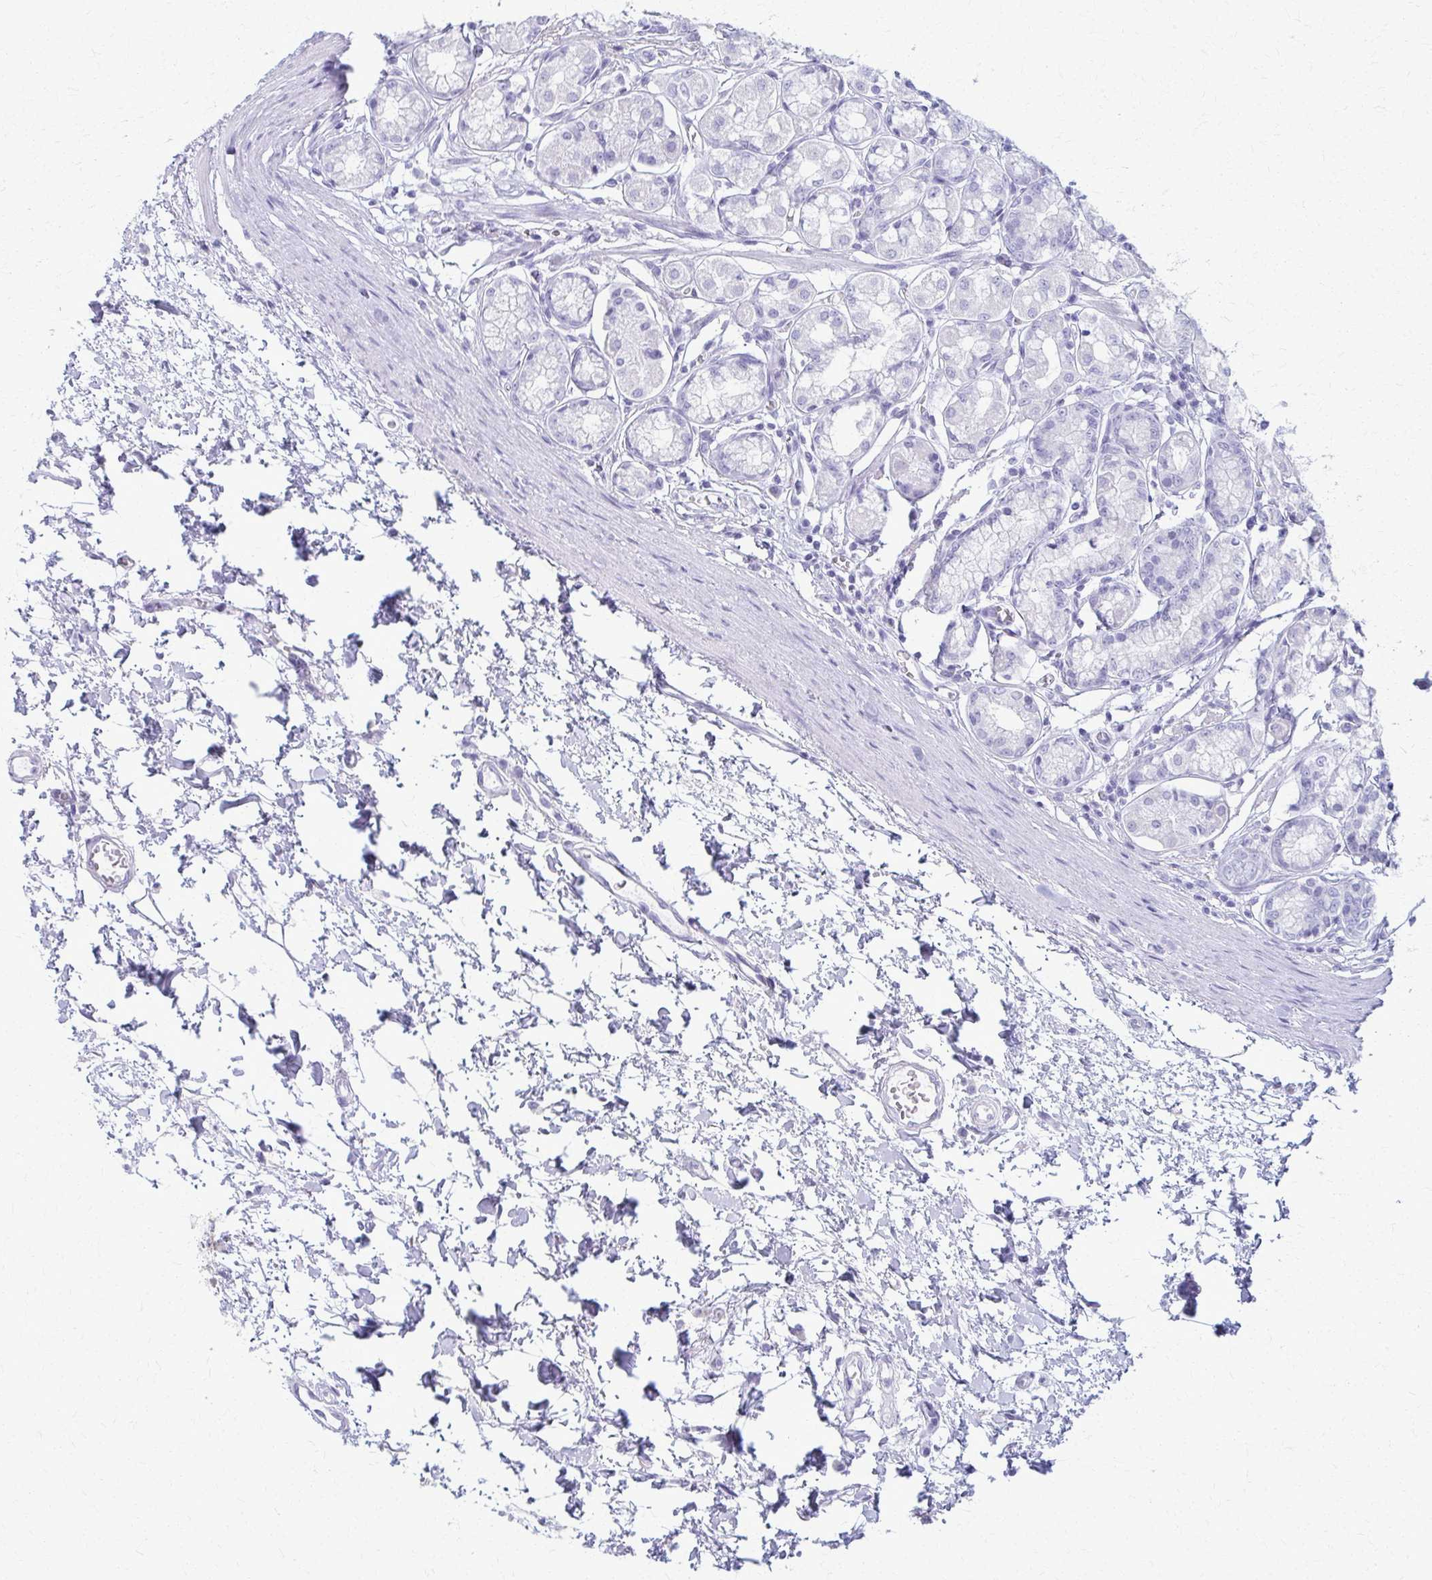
{"staining": {"intensity": "negative", "quantity": "none", "location": "none"}, "tissue": "stomach", "cell_type": "Glandular cells", "image_type": "normal", "snomed": [{"axis": "morphology", "description": "Normal tissue, NOS"}, {"axis": "topography", "description": "Stomach"}, {"axis": "topography", "description": "Stomach, lower"}], "caption": "A high-resolution histopathology image shows immunohistochemistry (IHC) staining of normal stomach, which shows no significant positivity in glandular cells.", "gene": "ACSM2A", "patient": {"sex": "male", "age": 76}}